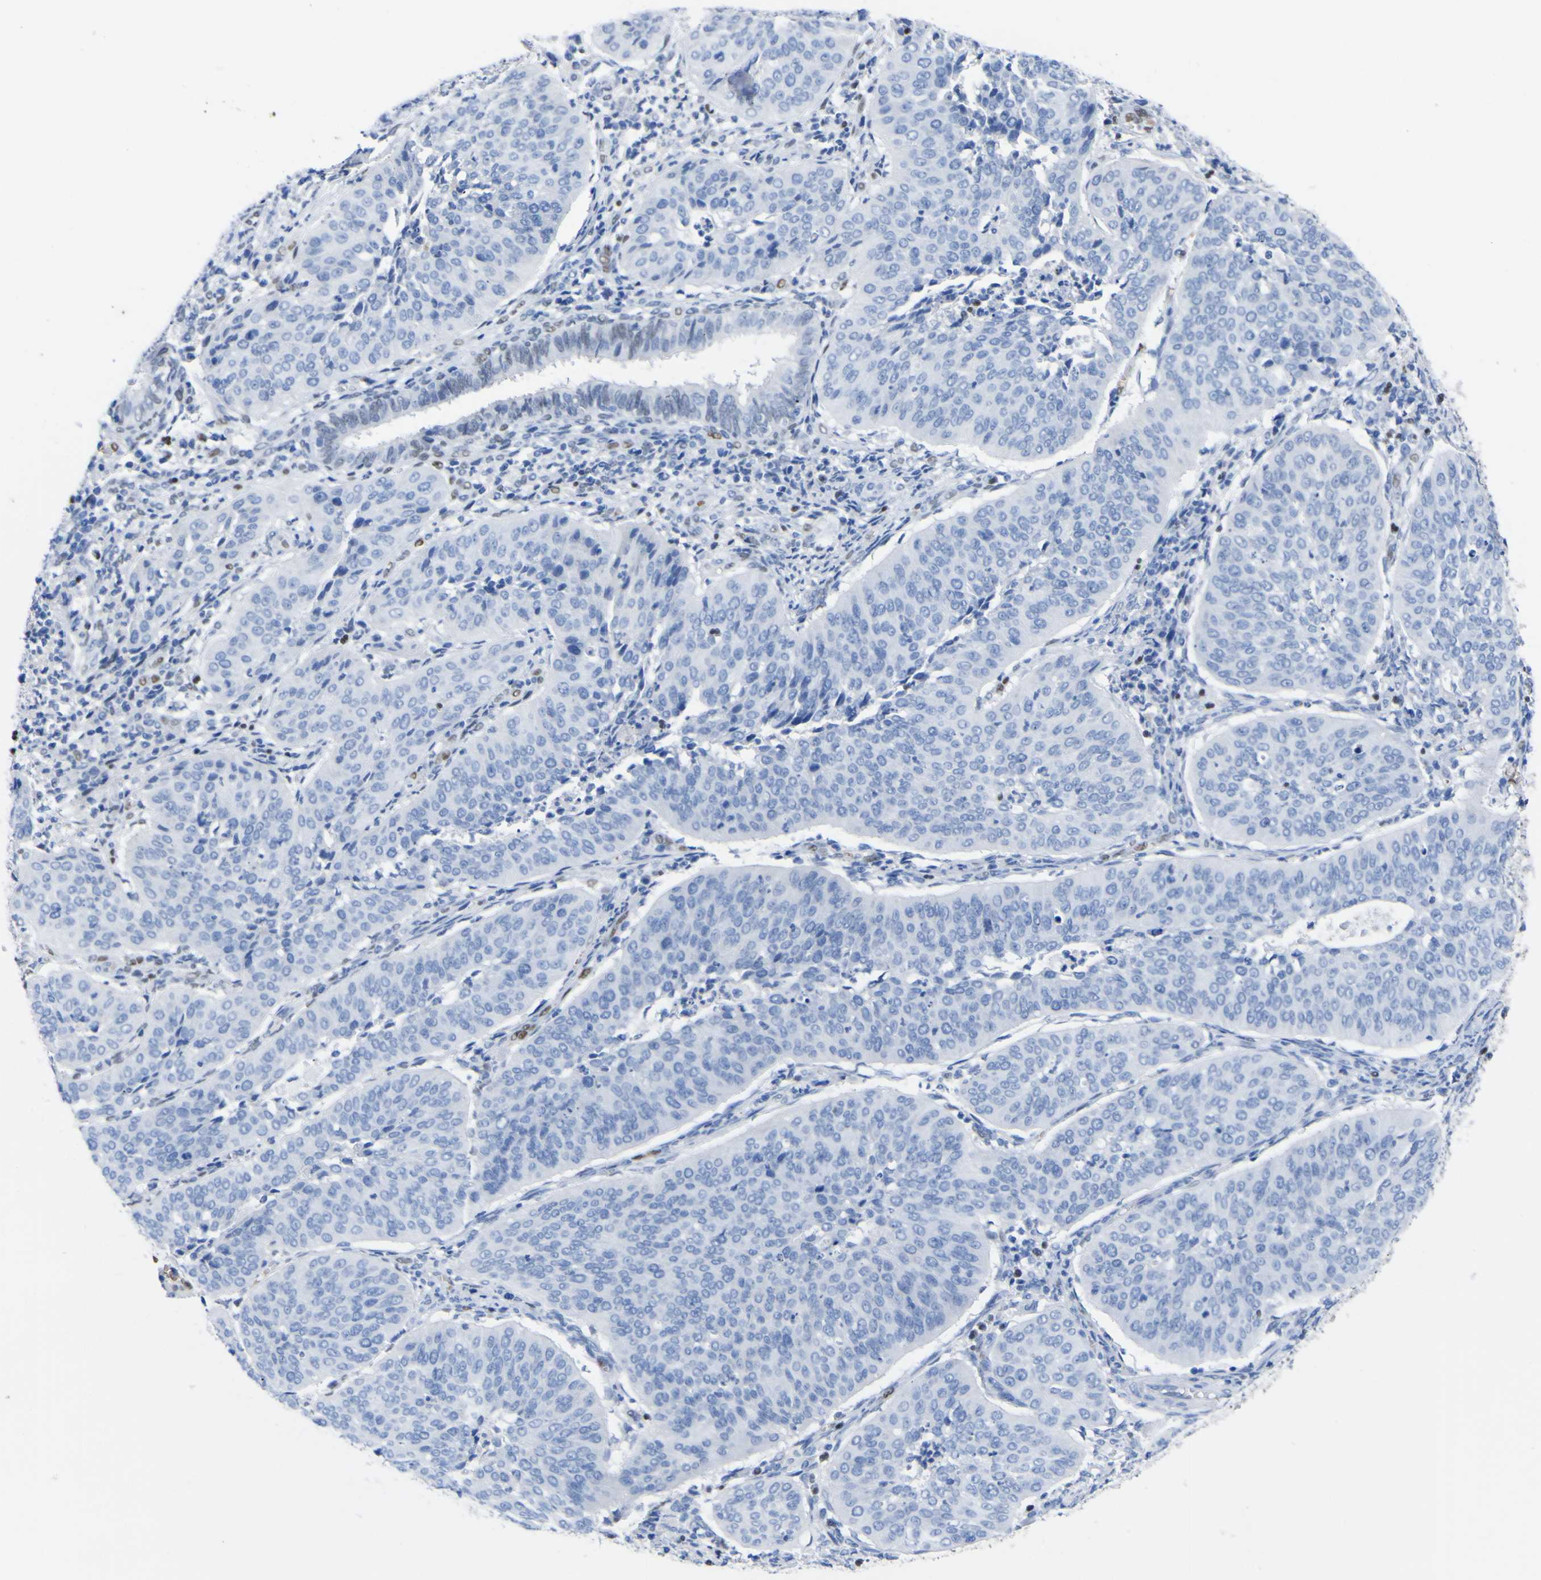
{"staining": {"intensity": "negative", "quantity": "none", "location": "none"}, "tissue": "cervical cancer", "cell_type": "Tumor cells", "image_type": "cancer", "snomed": [{"axis": "morphology", "description": "Normal tissue, NOS"}, {"axis": "morphology", "description": "Squamous cell carcinoma, NOS"}, {"axis": "topography", "description": "Cervix"}], "caption": "This histopathology image is of squamous cell carcinoma (cervical) stained with immunohistochemistry (IHC) to label a protein in brown with the nuclei are counter-stained blue. There is no expression in tumor cells.", "gene": "DACH1", "patient": {"sex": "female", "age": 39}}